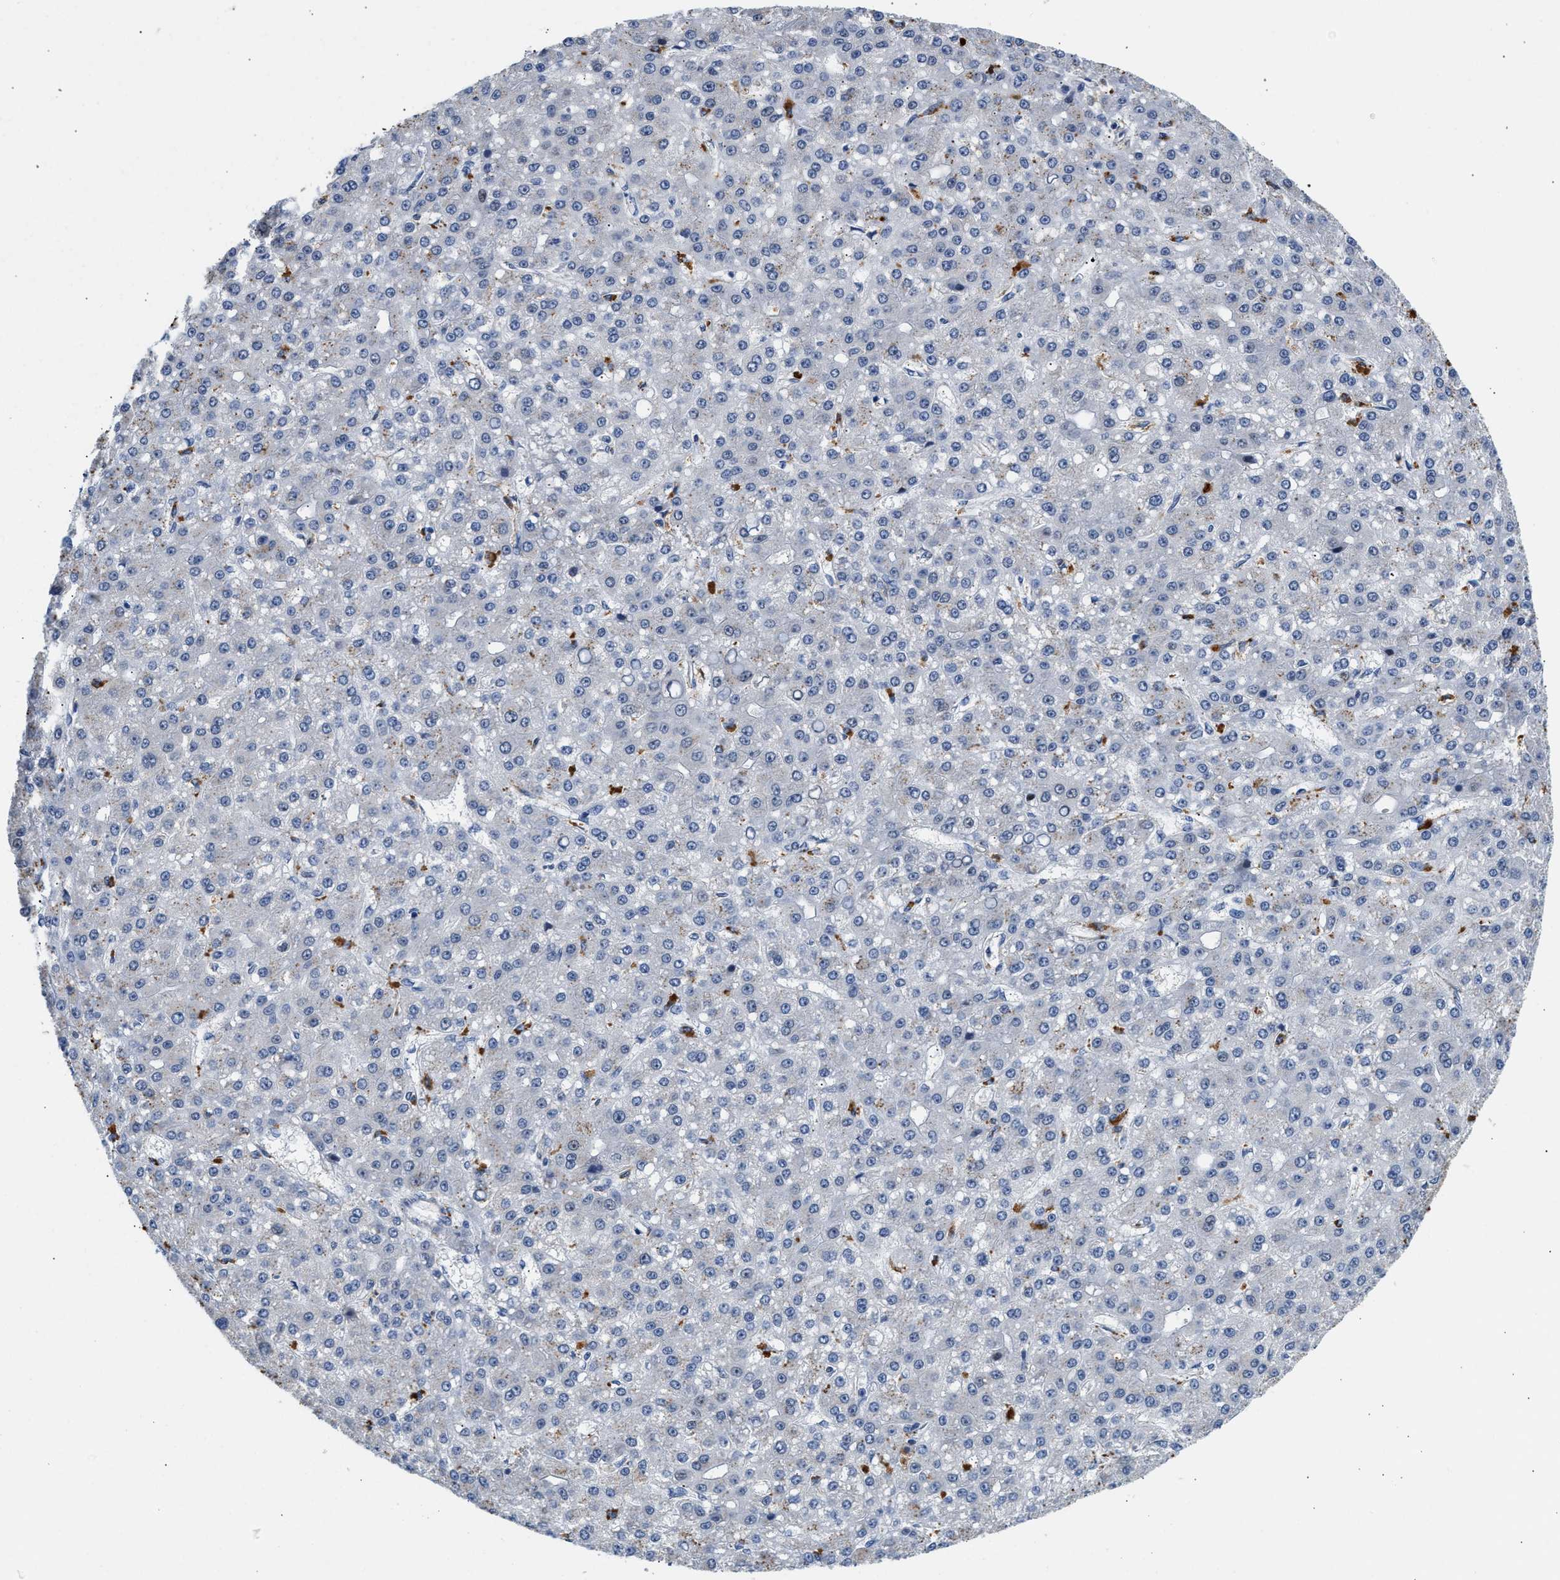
{"staining": {"intensity": "negative", "quantity": "none", "location": "none"}, "tissue": "liver cancer", "cell_type": "Tumor cells", "image_type": "cancer", "snomed": [{"axis": "morphology", "description": "Carcinoma, Hepatocellular, NOS"}, {"axis": "topography", "description": "Liver"}], "caption": "Tumor cells are negative for brown protein staining in liver hepatocellular carcinoma.", "gene": "PPM1L", "patient": {"sex": "male", "age": 67}}